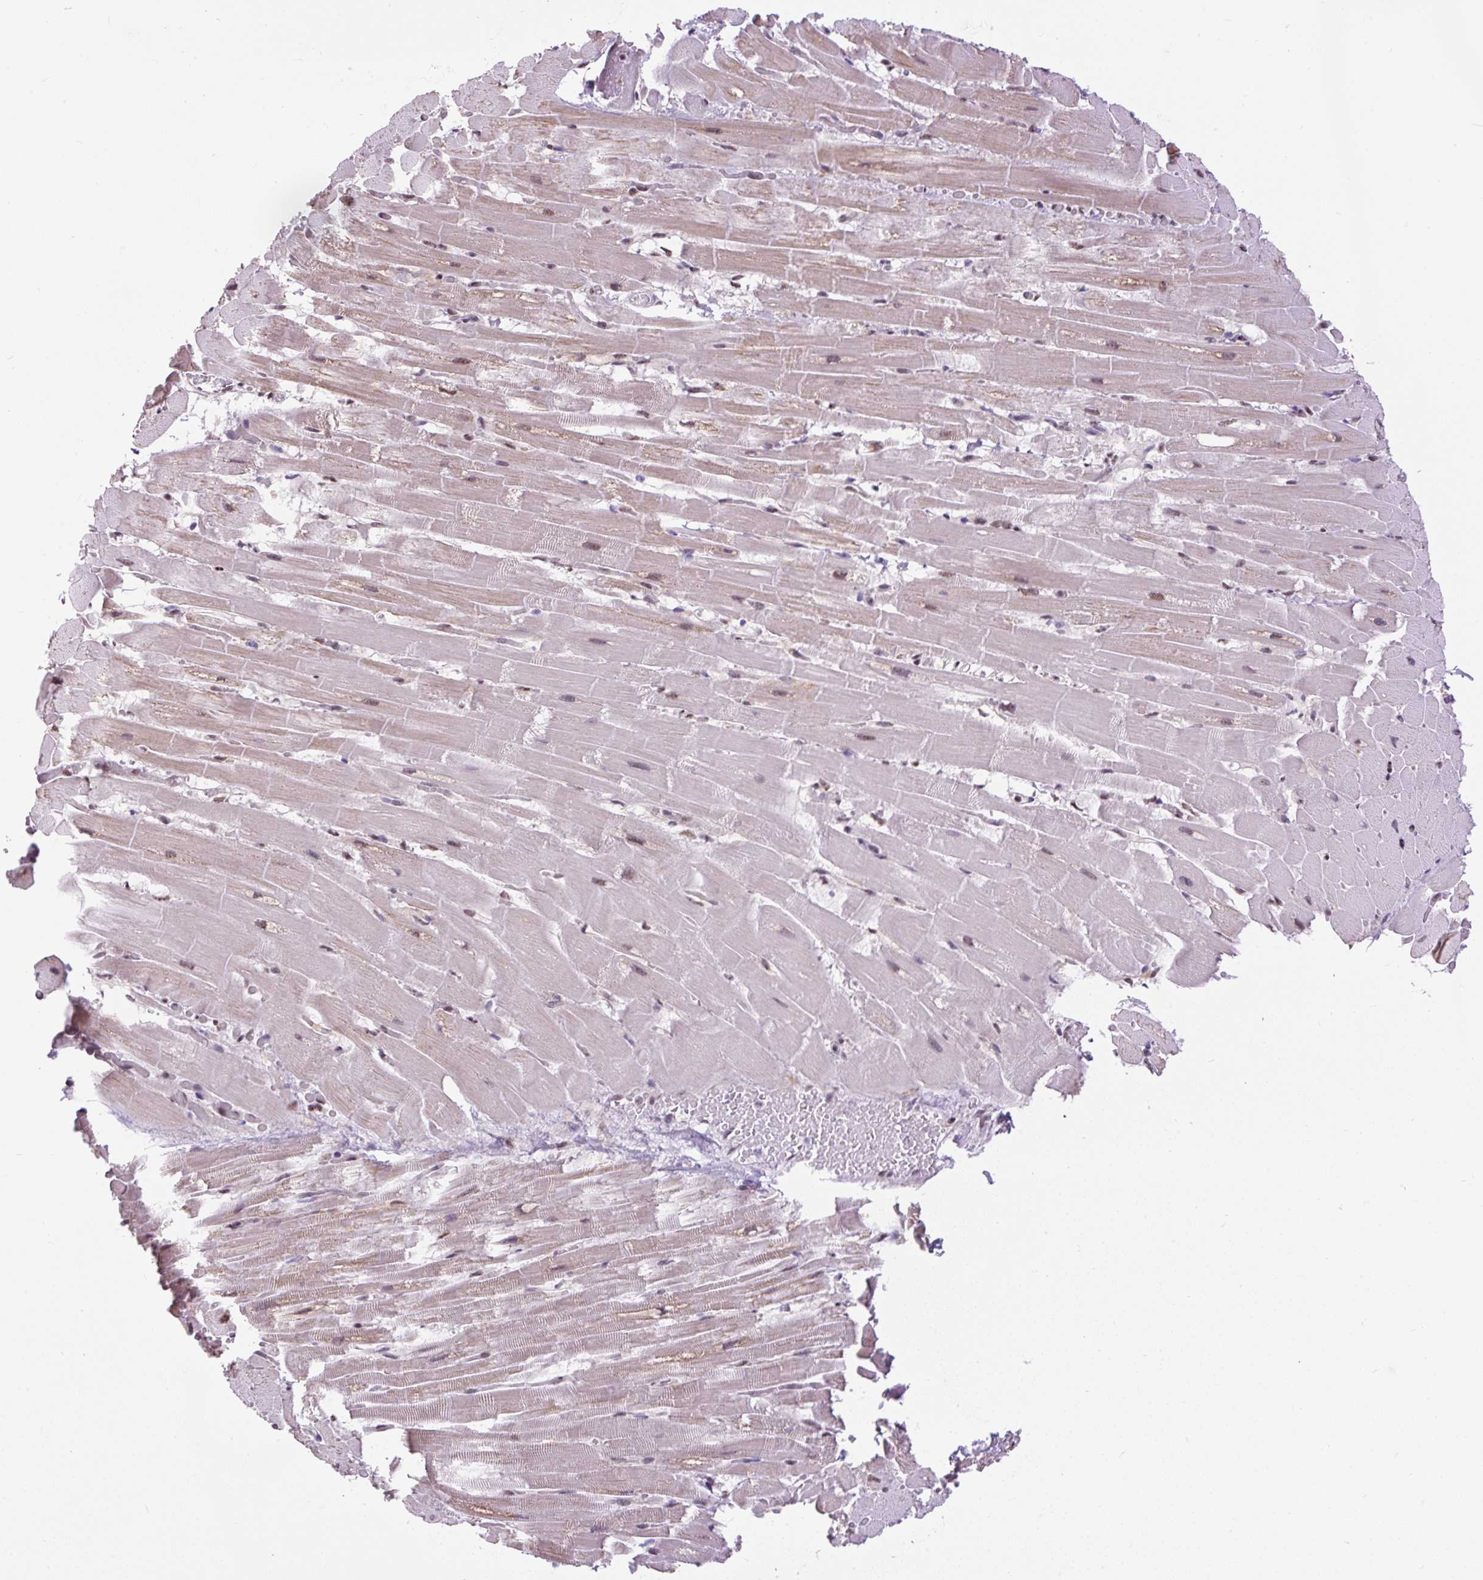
{"staining": {"intensity": "moderate", "quantity": "25%-75%", "location": "cytoplasmic/membranous,nuclear"}, "tissue": "heart muscle", "cell_type": "Cardiomyocytes", "image_type": "normal", "snomed": [{"axis": "morphology", "description": "Normal tissue, NOS"}, {"axis": "topography", "description": "Heart"}], "caption": "Immunohistochemistry (IHC) image of unremarkable human heart muscle stained for a protein (brown), which demonstrates medium levels of moderate cytoplasmic/membranous,nuclear positivity in approximately 25%-75% of cardiomyocytes.", "gene": "SMC5", "patient": {"sex": "male", "age": 37}}